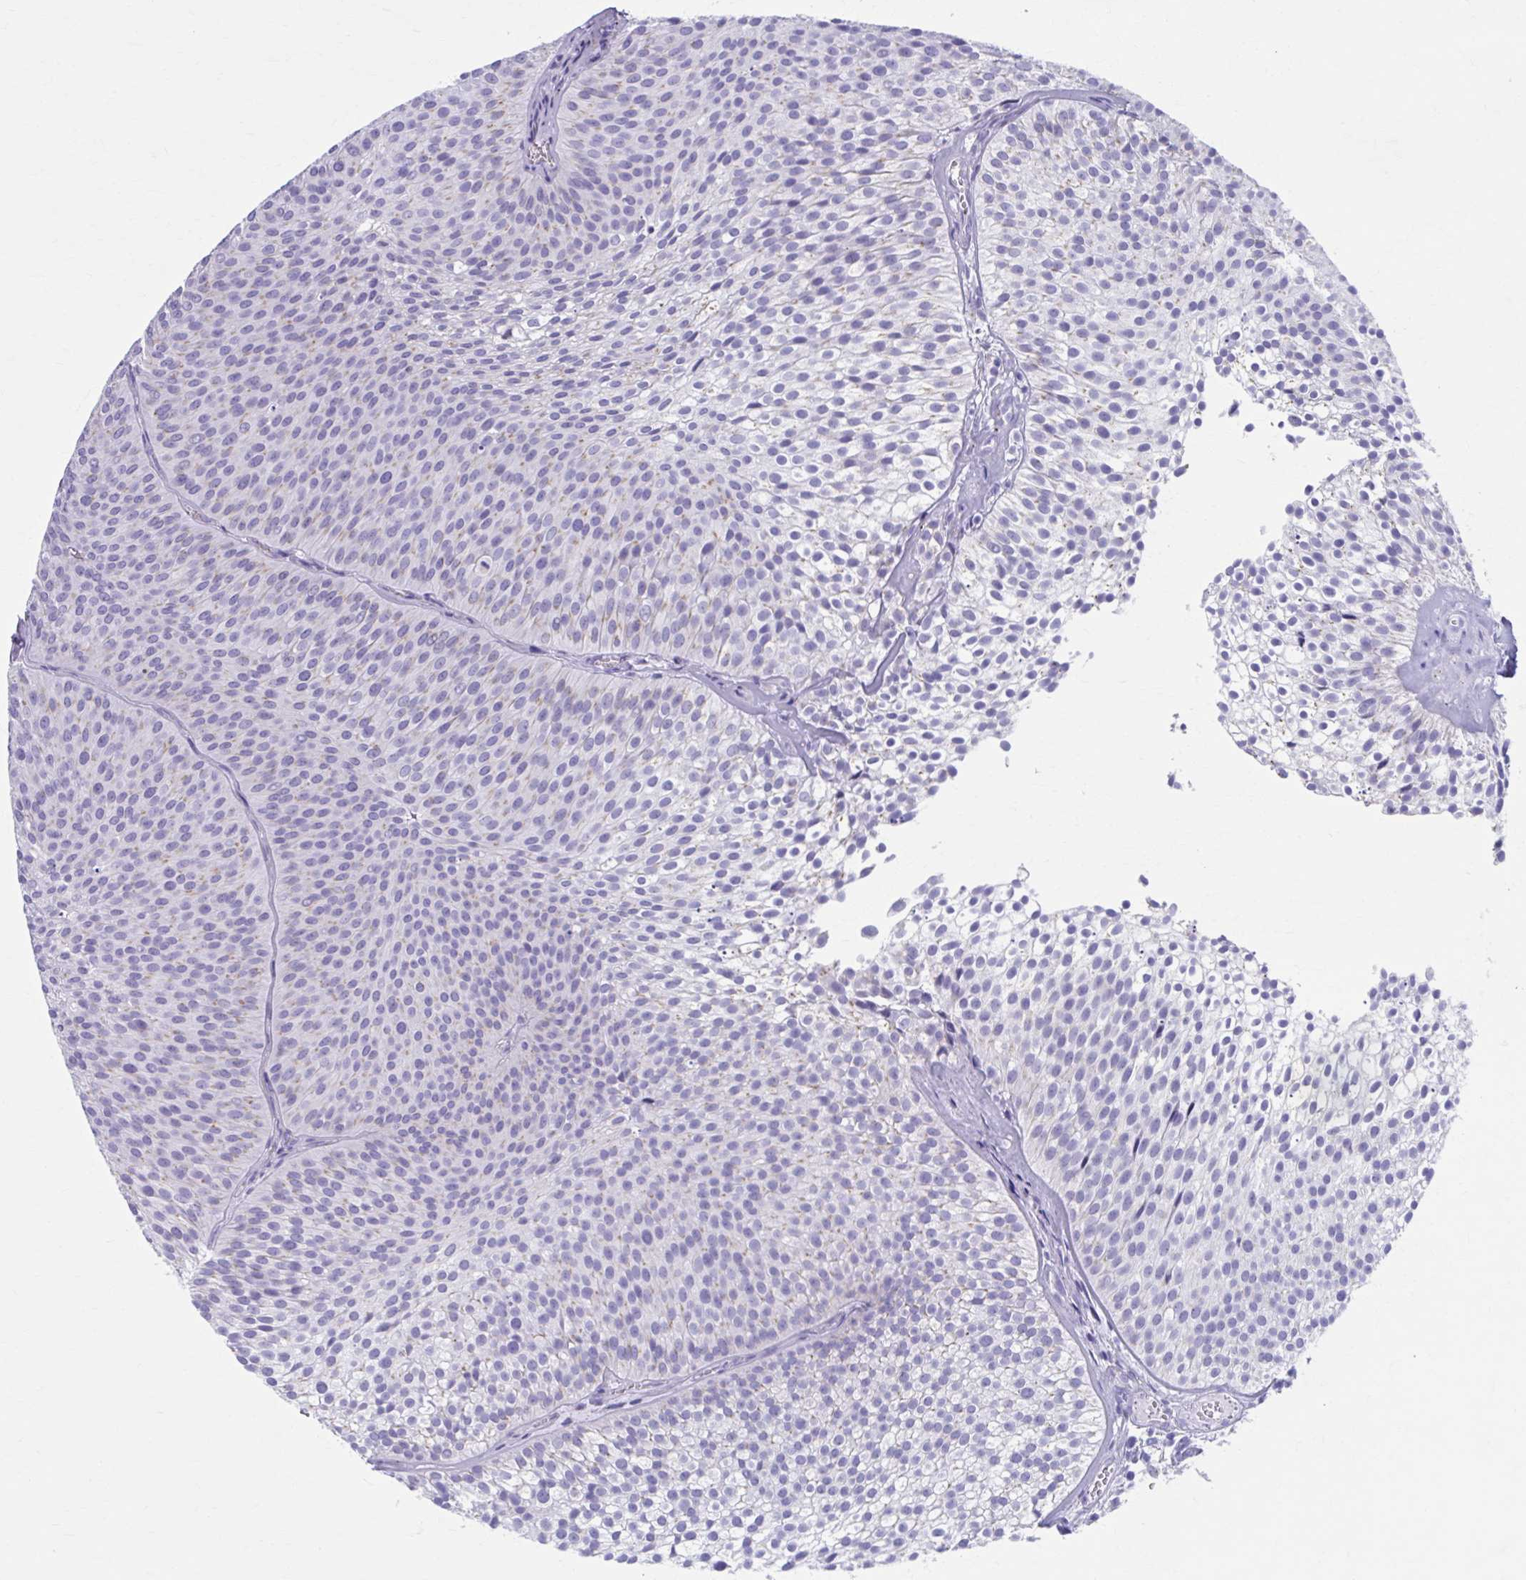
{"staining": {"intensity": "weak", "quantity": "<25%", "location": "cytoplasmic/membranous"}, "tissue": "urothelial cancer", "cell_type": "Tumor cells", "image_type": "cancer", "snomed": [{"axis": "morphology", "description": "Urothelial carcinoma, Low grade"}, {"axis": "topography", "description": "Urinary bladder"}], "caption": "A high-resolution histopathology image shows immunohistochemistry (IHC) staining of low-grade urothelial carcinoma, which shows no significant expression in tumor cells.", "gene": "KCNE2", "patient": {"sex": "male", "age": 91}}